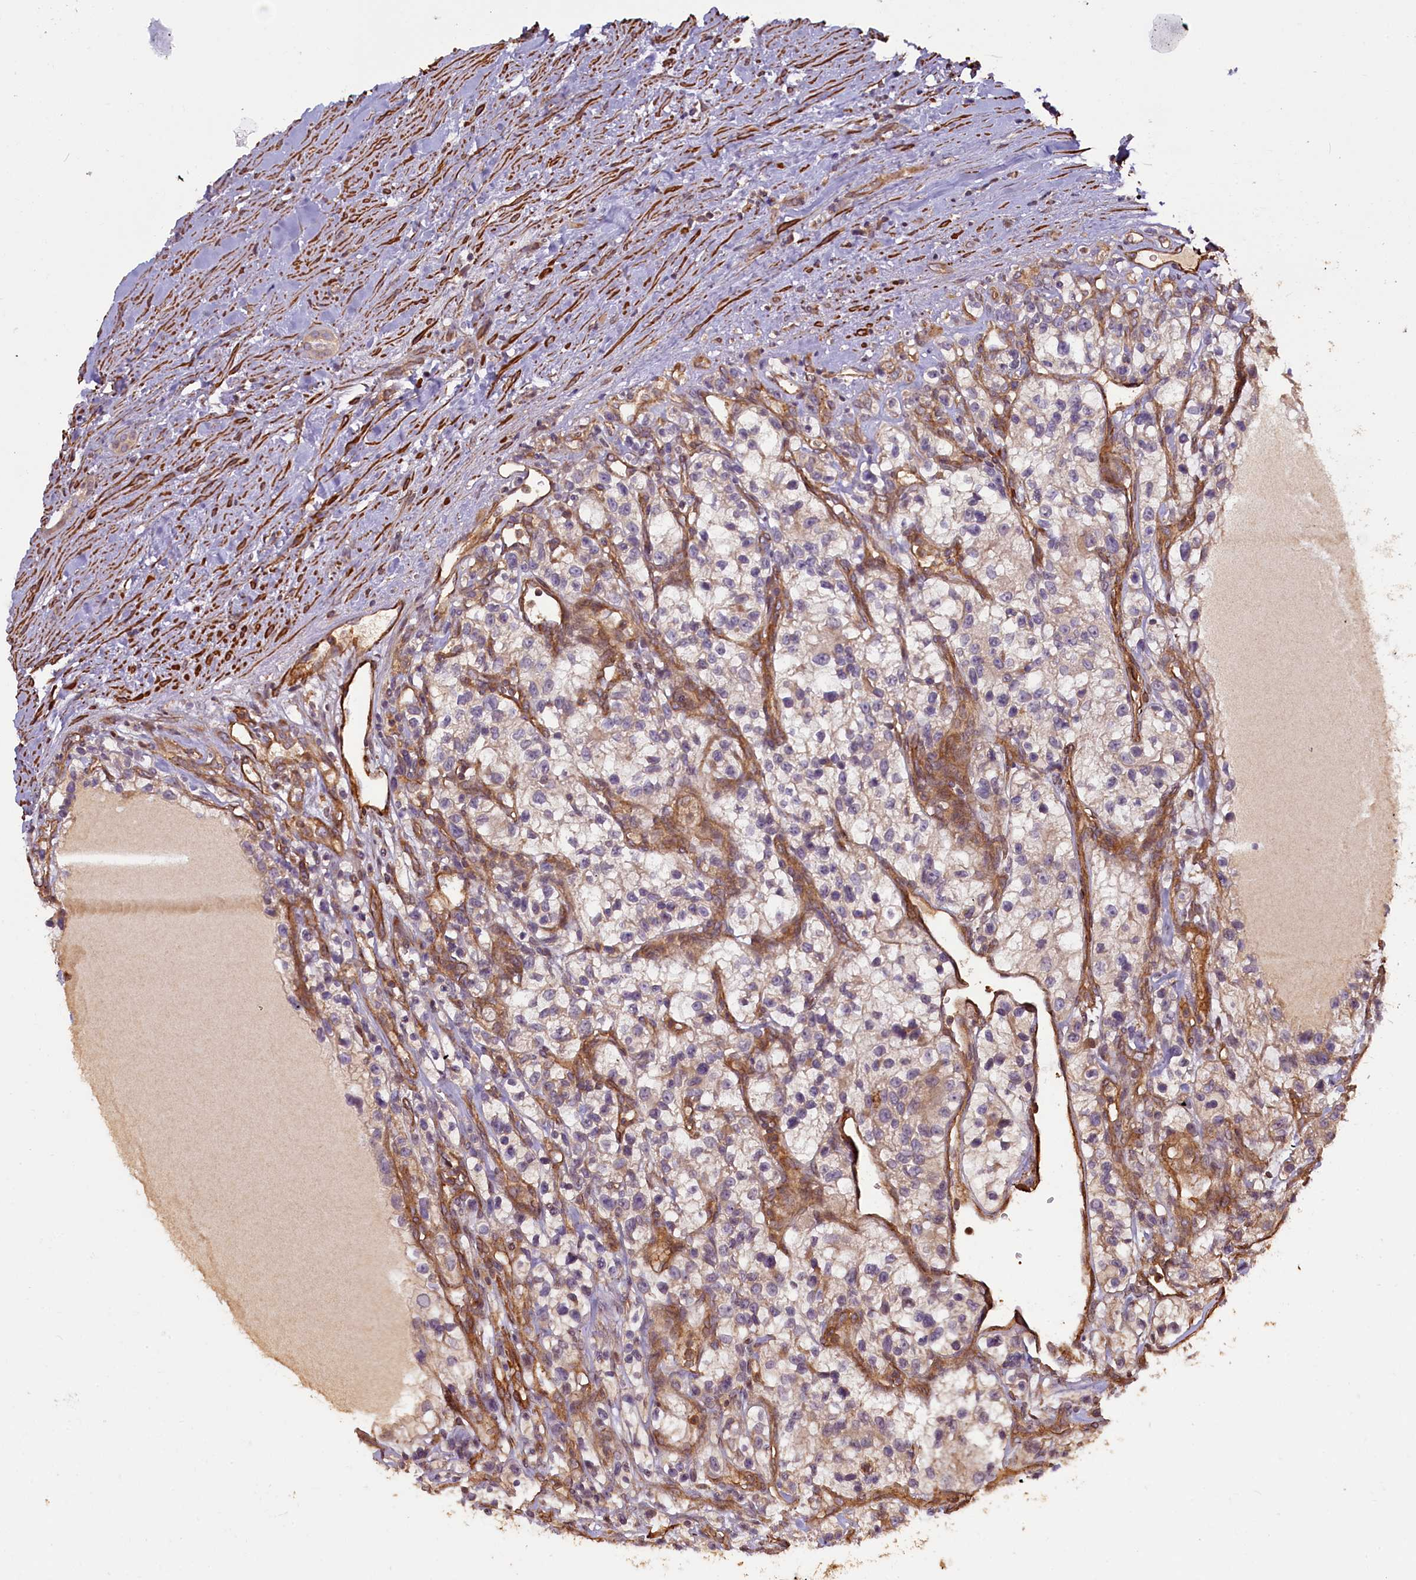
{"staining": {"intensity": "weak", "quantity": "25%-75%", "location": "cytoplasmic/membranous"}, "tissue": "renal cancer", "cell_type": "Tumor cells", "image_type": "cancer", "snomed": [{"axis": "morphology", "description": "Adenocarcinoma, NOS"}, {"axis": "topography", "description": "Kidney"}], "caption": "An immunohistochemistry micrograph of neoplastic tissue is shown. Protein staining in brown labels weak cytoplasmic/membranous positivity in renal adenocarcinoma within tumor cells.", "gene": "FUZ", "patient": {"sex": "female", "age": 57}}